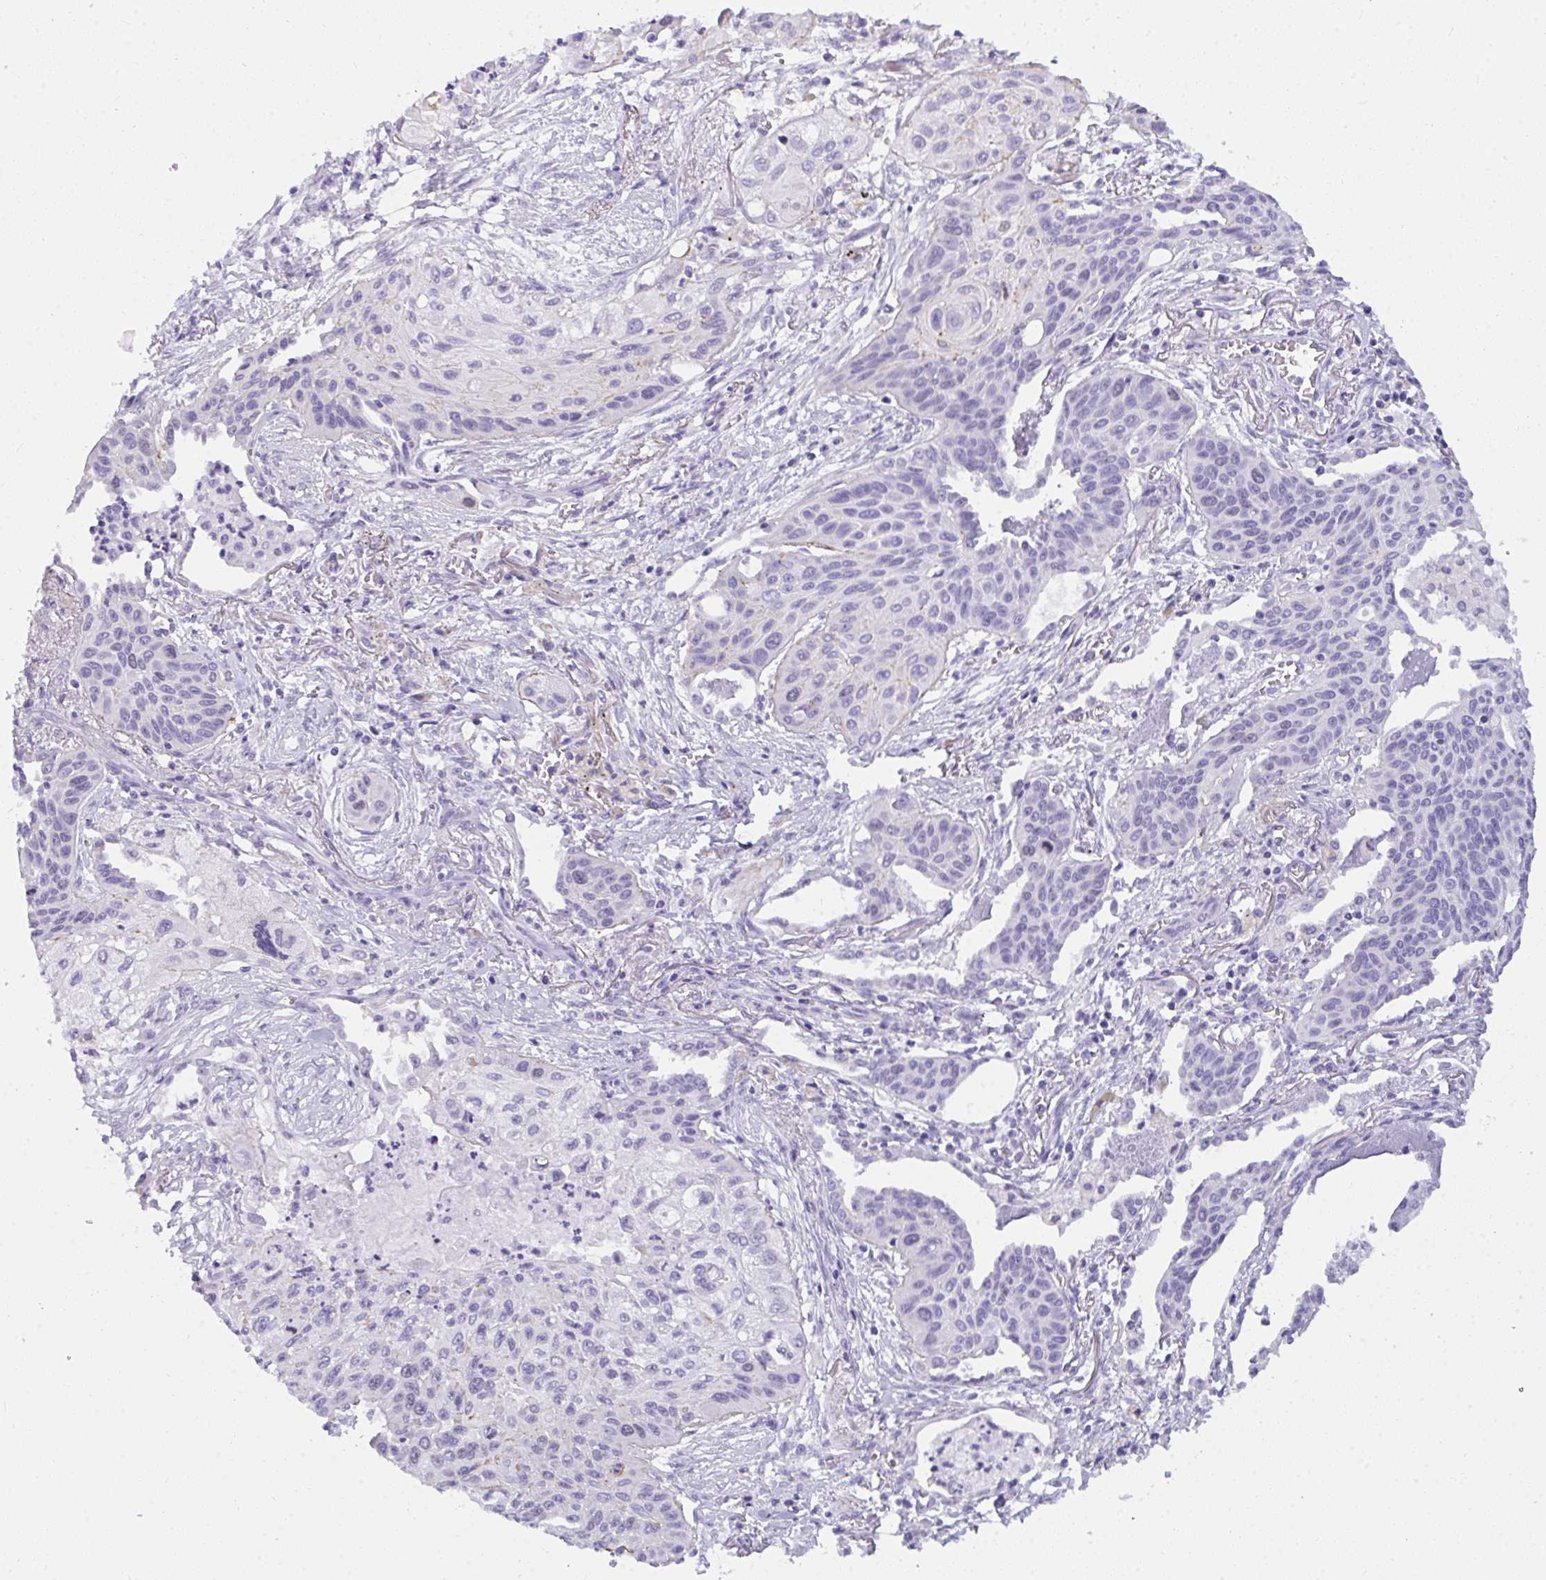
{"staining": {"intensity": "negative", "quantity": "none", "location": "none"}, "tissue": "lung cancer", "cell_type": "Tumor cells", "image_type": "cancer", "snomed": [{"axis": "morphology", "description": "Squamous cell carcinoma, NOS"}, {"axis": "topography", "description": "Lung"}], "caption": "Lung cancer stained for a protein using immunohistochemistry (IHC) exhibits no staining tumor cells.", "gene": "SUZ12", "patient": {"sex": "male", "age": 71}}